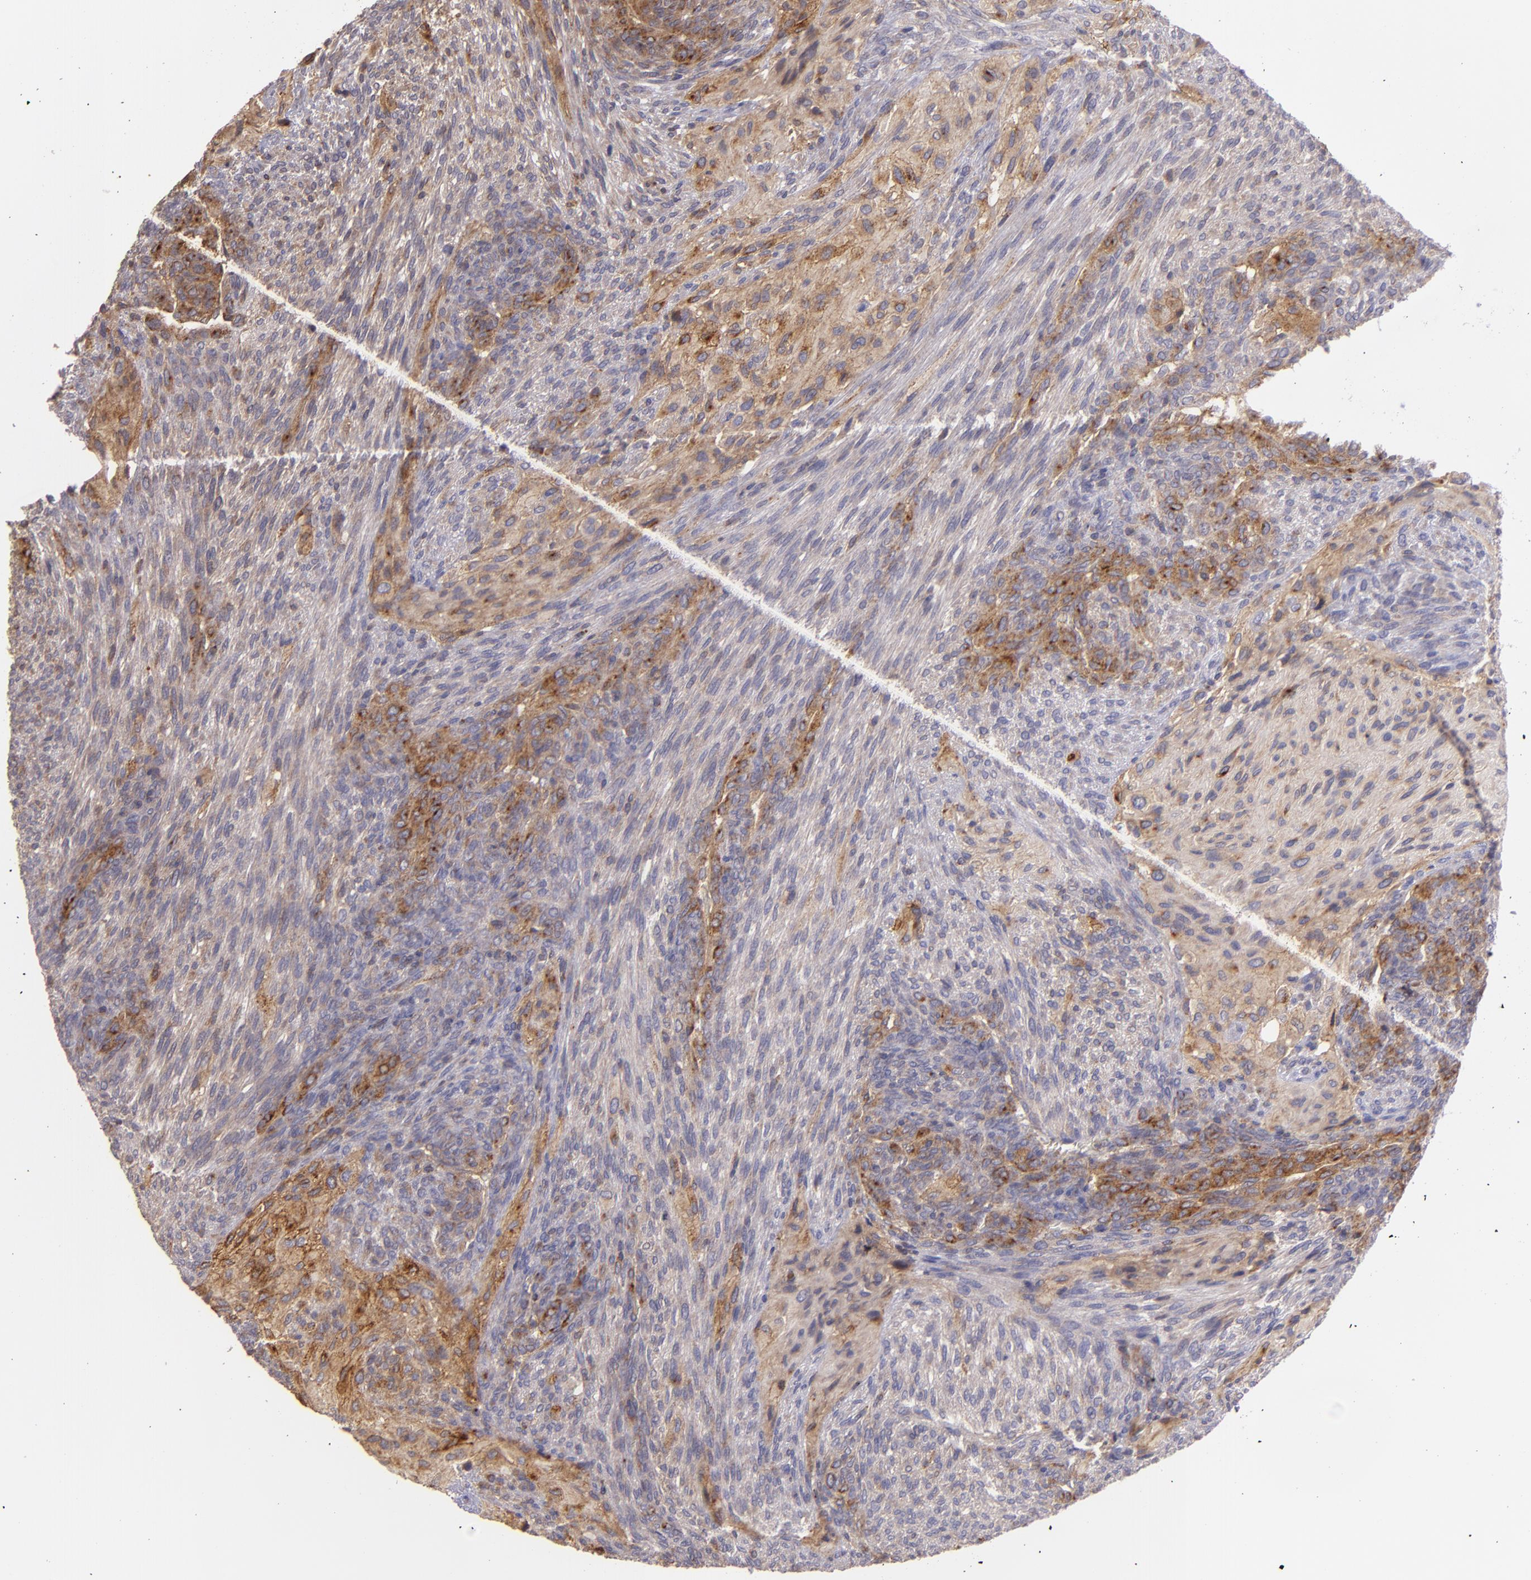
{"staining": {"intensity": "moderate", "quantity": ">75%", "location": "cytoplasmic/membranous"}, "tissue": "glioma", "cell_type": "Tumor cells", "image_type": "cancer", "snomed": [{"axis": "morphology", "description": "Glioma, malignant, High grade"}, {"axis": "topography", "description": "Cerebral cortex"}], "caption": "The immunohistochemical stain highlights moderate cytoplasmic/membranous positivity in tumor cells of malignant high-grade glioma tissue.", "gene": "ECE1", "patient": {"sex": "female", "age": 55}}